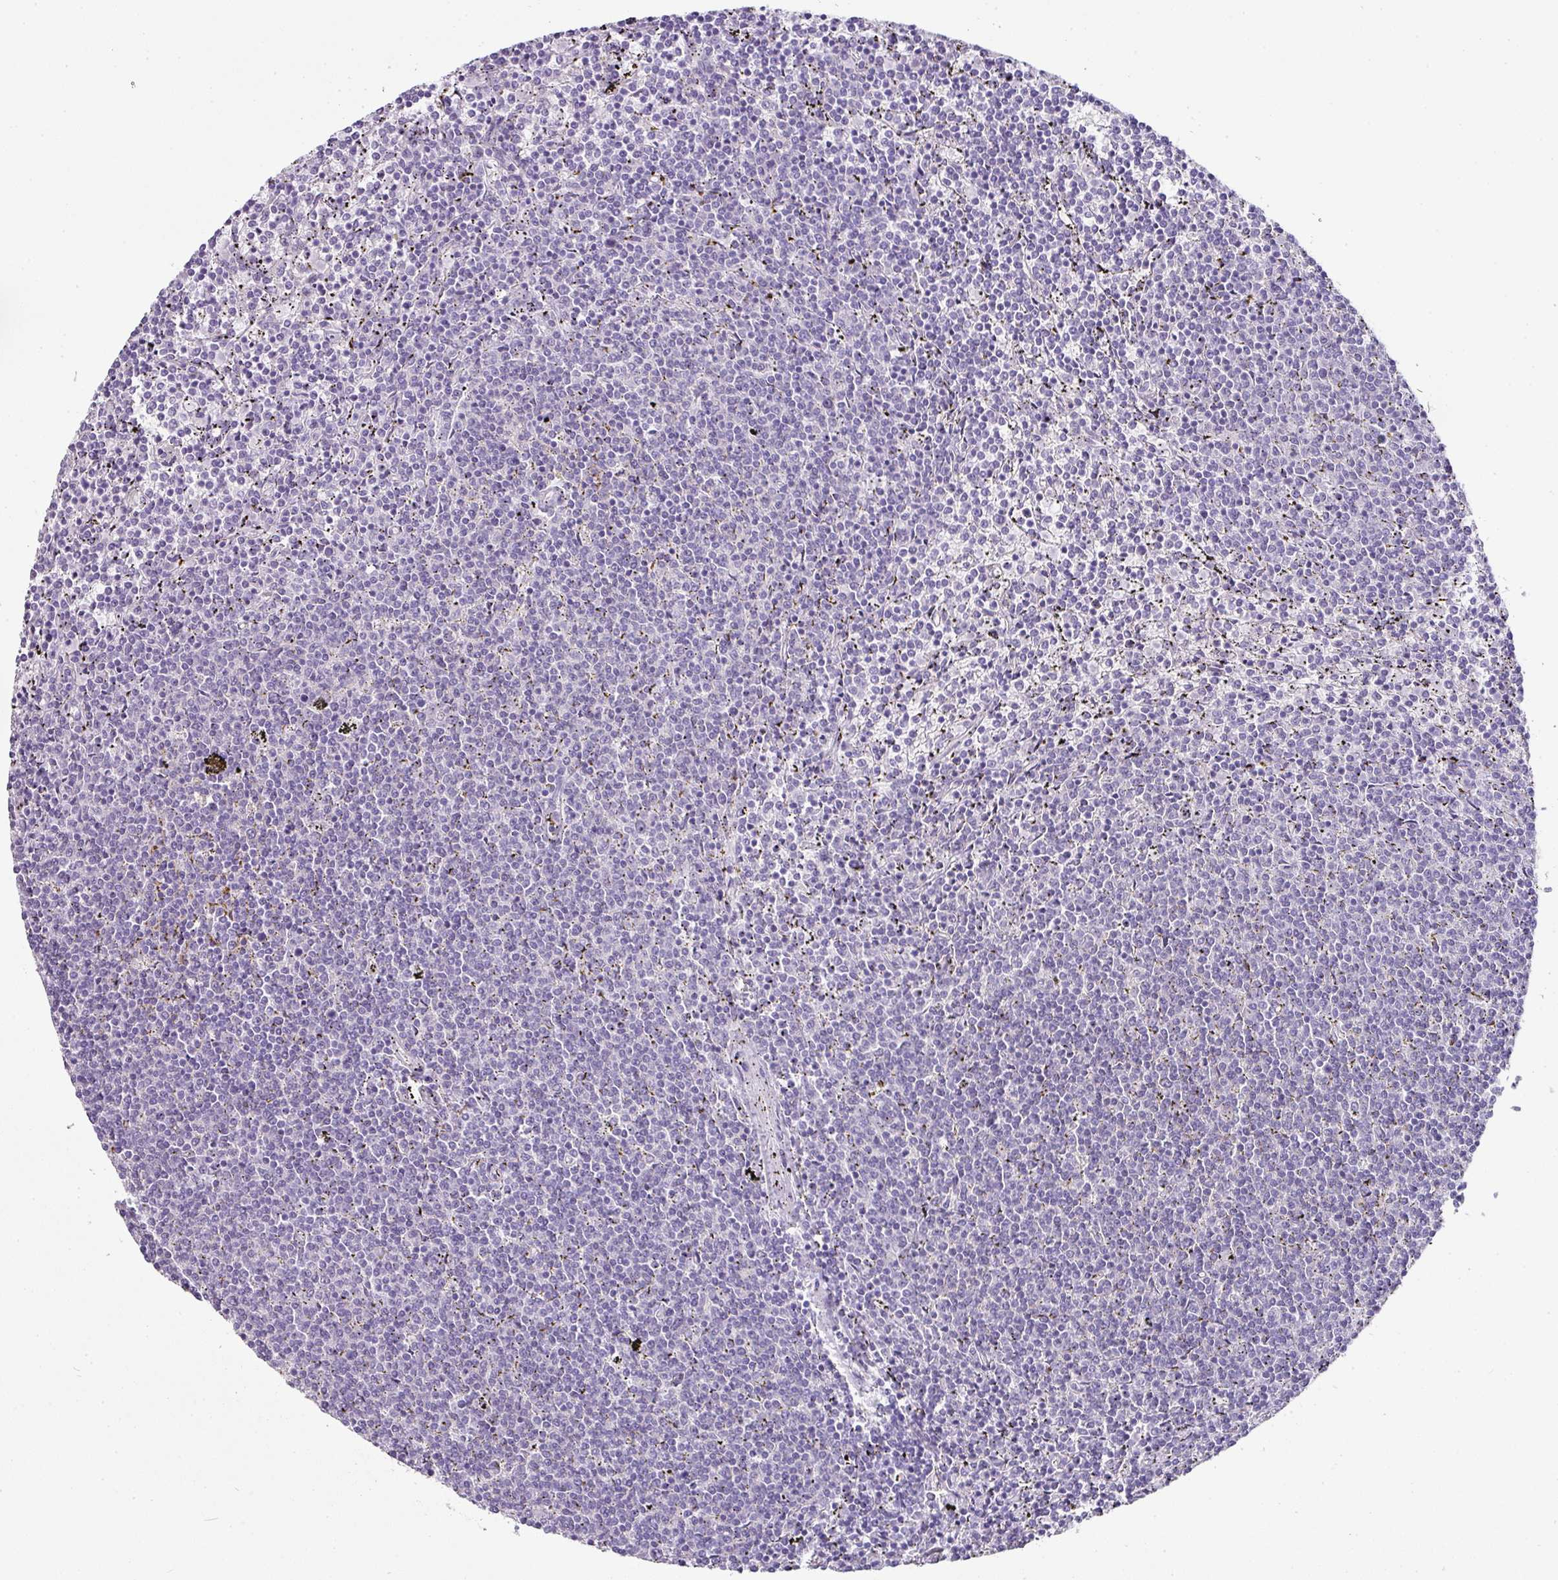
{"staining": {"intensity": "negative", "quantity": "none", "location": "none"}, "tissue": "lymphoma", "cell_type": "Tumor cells", "image_type": "cancer", "snomed": [{"axis": "morphology", "description": "Malignant lymphoma, non-Hodgkin's type, Low grade"}, {"axis": "topography", "description": "Spleen"}], "caption": "This is a histopathology image of immunohistochemistry (IHC) staining of malignant lymphoma, non-Hodgkin's type (low-grade), which shows no positivity in tumor cells. (Brightfield microscopy of DAB (3,3'-diaminobenzidine) IHC at high magnification).", "gene": "FGF17", "patient": {"sex": "female", "age": 50}}